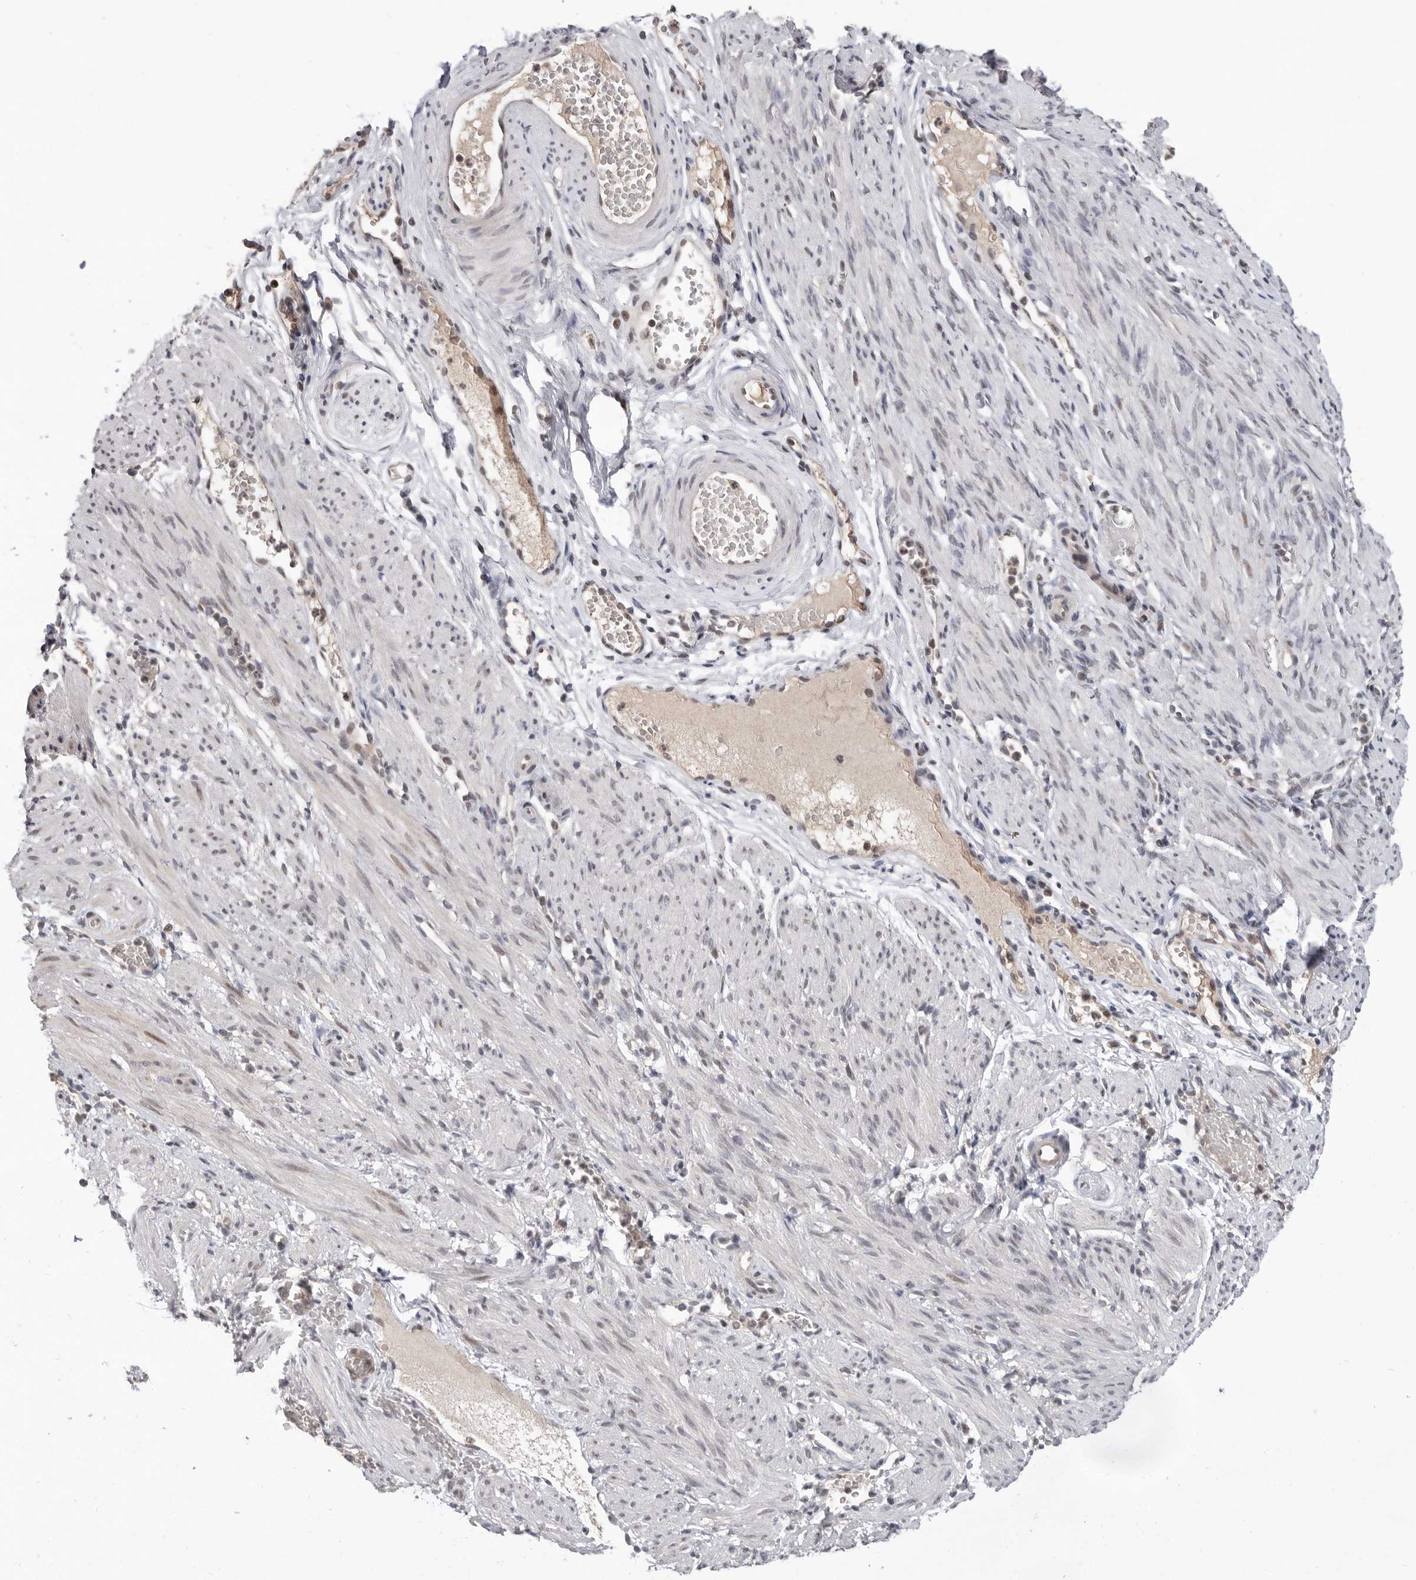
{"staining": {"intensity": "weak", "quantity": ">75%", "location": "nuclear"}, "tissue": "adipose tissue", "cell_type": "Adipocytes", "image_type": "normal", "snomed": [{"axis": "morphology", "description": "Normal tissue, NOS"}, {"axis": "topography", "description": "Smooth muscle"}, {"axis": "topography", "description": "Peripheral nerve tissue"}], "caption": "Brown immunohistochemical staining in benign human adipose tissue shows weak nuclear expression in about >75% of adipocytes.", "gene": "BRCA2", "patient": {"sex": "female", "age": 39}}